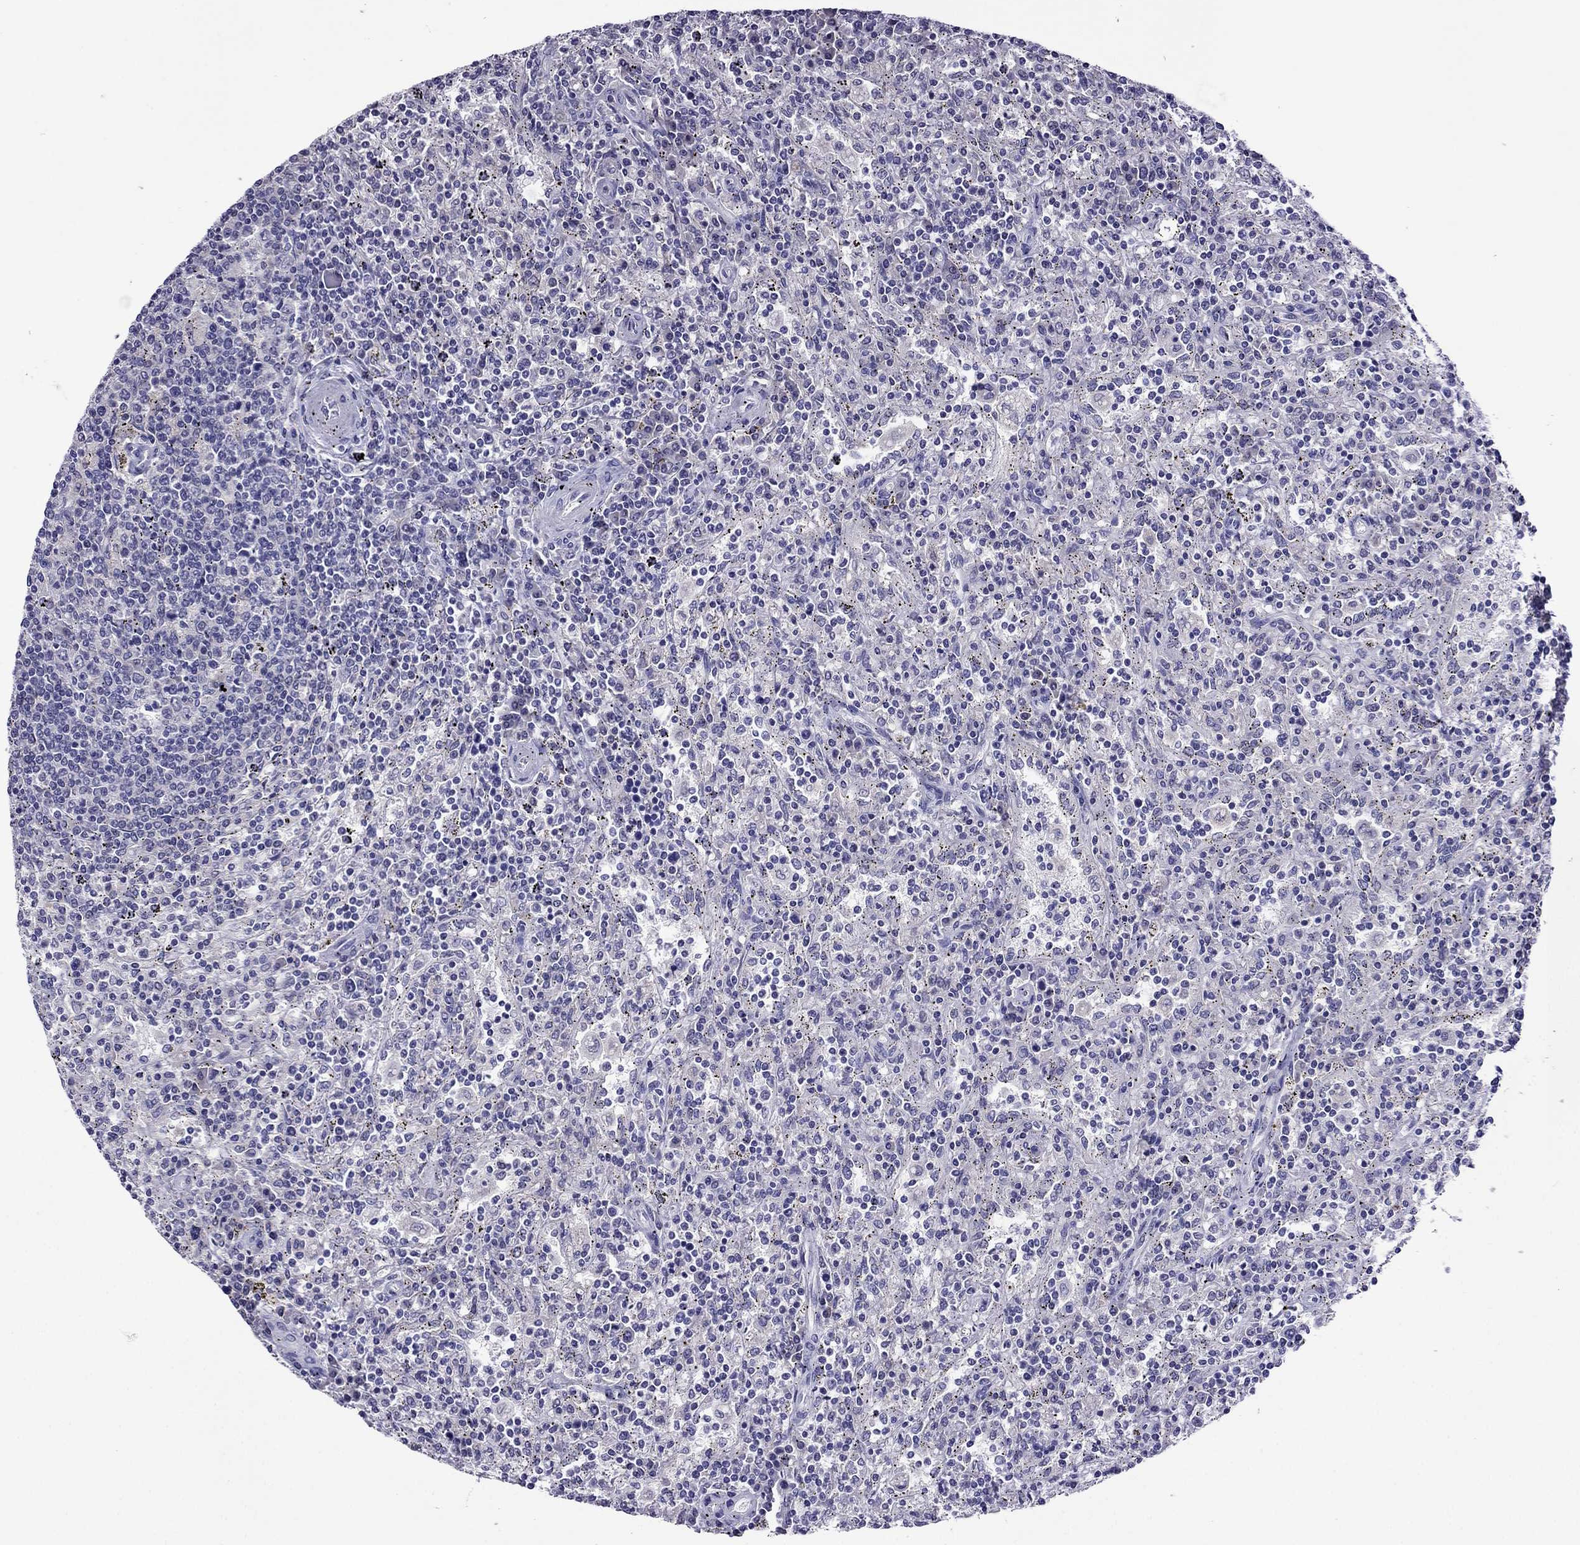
{"staining": {"intensity": "negative", "quantity": "none", "location": "none"}, "tissue": "lymphoma", "cell_type": "Tumor cells", "image_type": "cancer", "snomed": [{"axis": "morphology", "description": "Malignant lymphoma, non-Hodgkin's type, Low grade"}, {"axis": "topography", "description": "Lymph node"}], "caption": "This photomicrograph is of malignant lymphoma, non-Hodgkin's type (low-grade) stained with IHC to label a protein in brown with the nuclei are counter-stained blue. There is no expression in tumor cells.", "gene": "SPTBN4", "patient": {"sex": "male", "age": 52}}